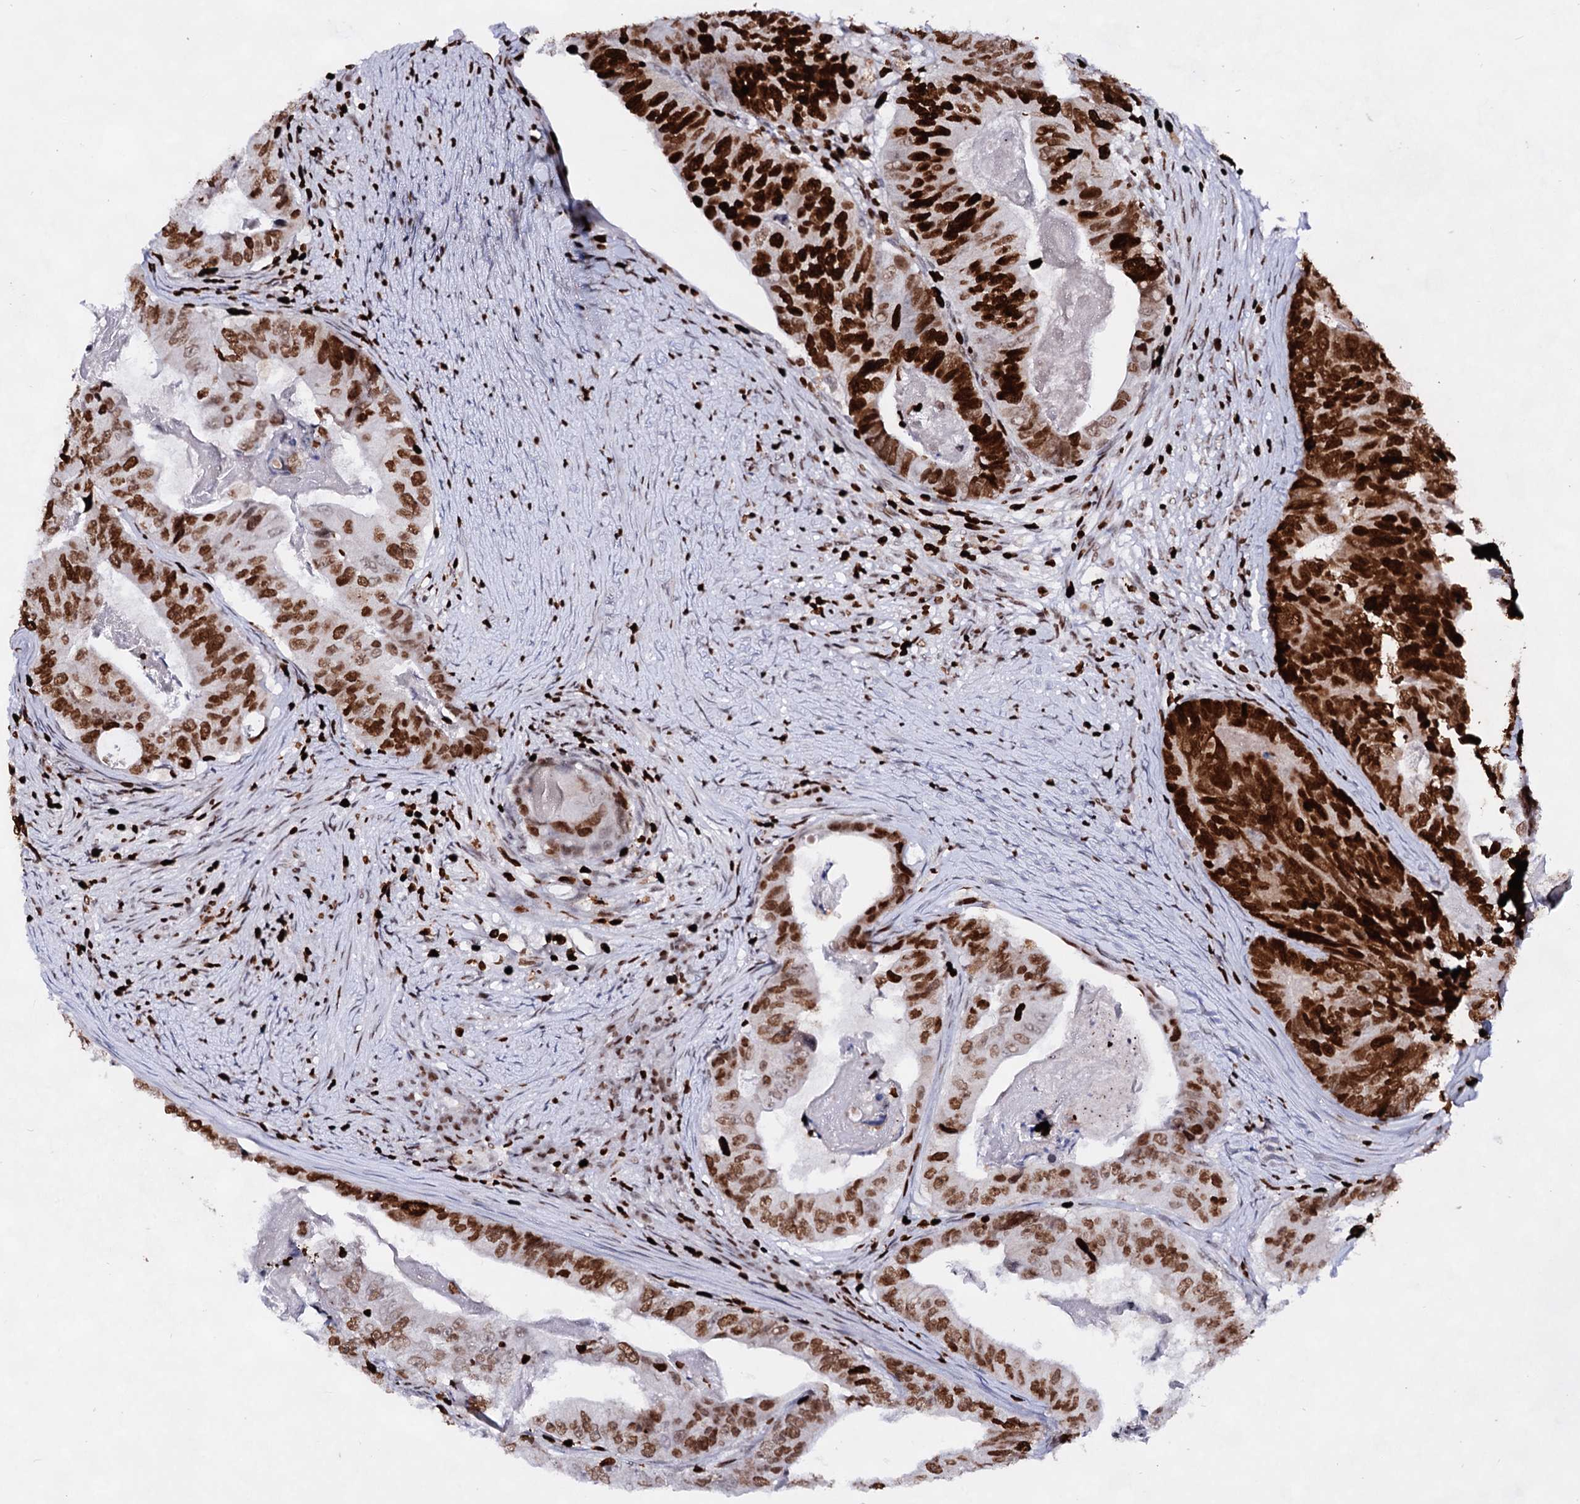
{"staining": {"intensity": "strong", "quantity": ">75%", "location": "nuclear"}, "tissue": "colorectal cancer", "cell_type": "Tumor cells", "image_type": "cancer", "snomed": [{"axis": "morphology", "description": "Adenocarcinoma, NOS"}, {"axis": "topography", "description": "Colon"}], "caption": "Adenocarcinoma (colorectal) stained with a protein marker demonstrates strong staining in tumor cells.", "gene": "HMGB2", "patient": {"sex": "female", "age": 67}}